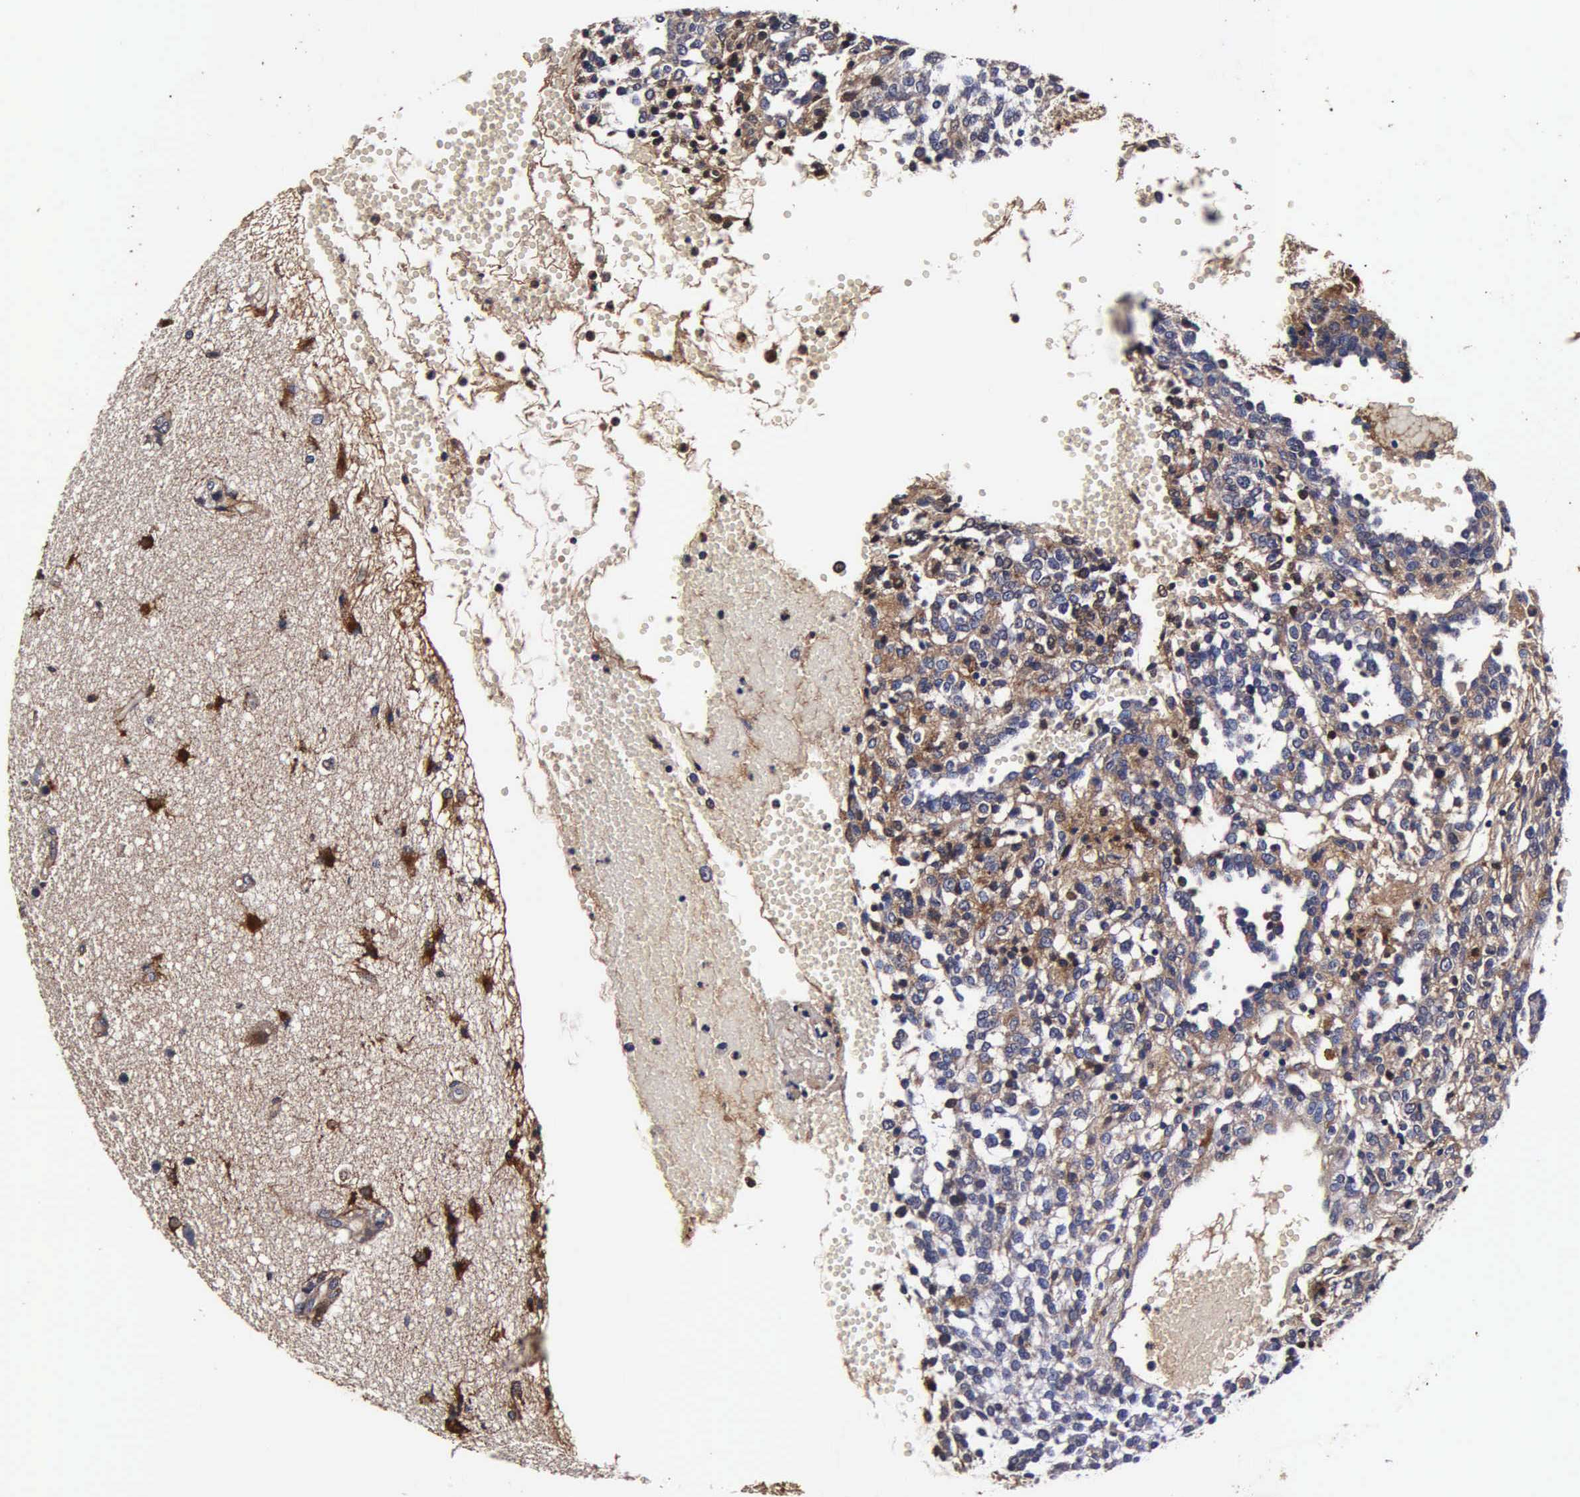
{"staining": {"intensity": "moderate", "quantity": "25%-75%", "location": "cytoplasmic/membranous"}, "tissue": "glioma", "cell_type": "Tumor cells", "image_type": "cancer", "snomed": [{"axis": "morphology", "description": "Glioma, malignant, High grade"}, {"axis": "topography", "description": "Brain"}], "caption": "About 25%-75% of tumor cells in human glioma show moderate cytoplasmic/membranous protein positivity as visualized by brown immunohistochemical staining.", "gene": "CST3", "patient": {"sex": "male", "age": 66}}